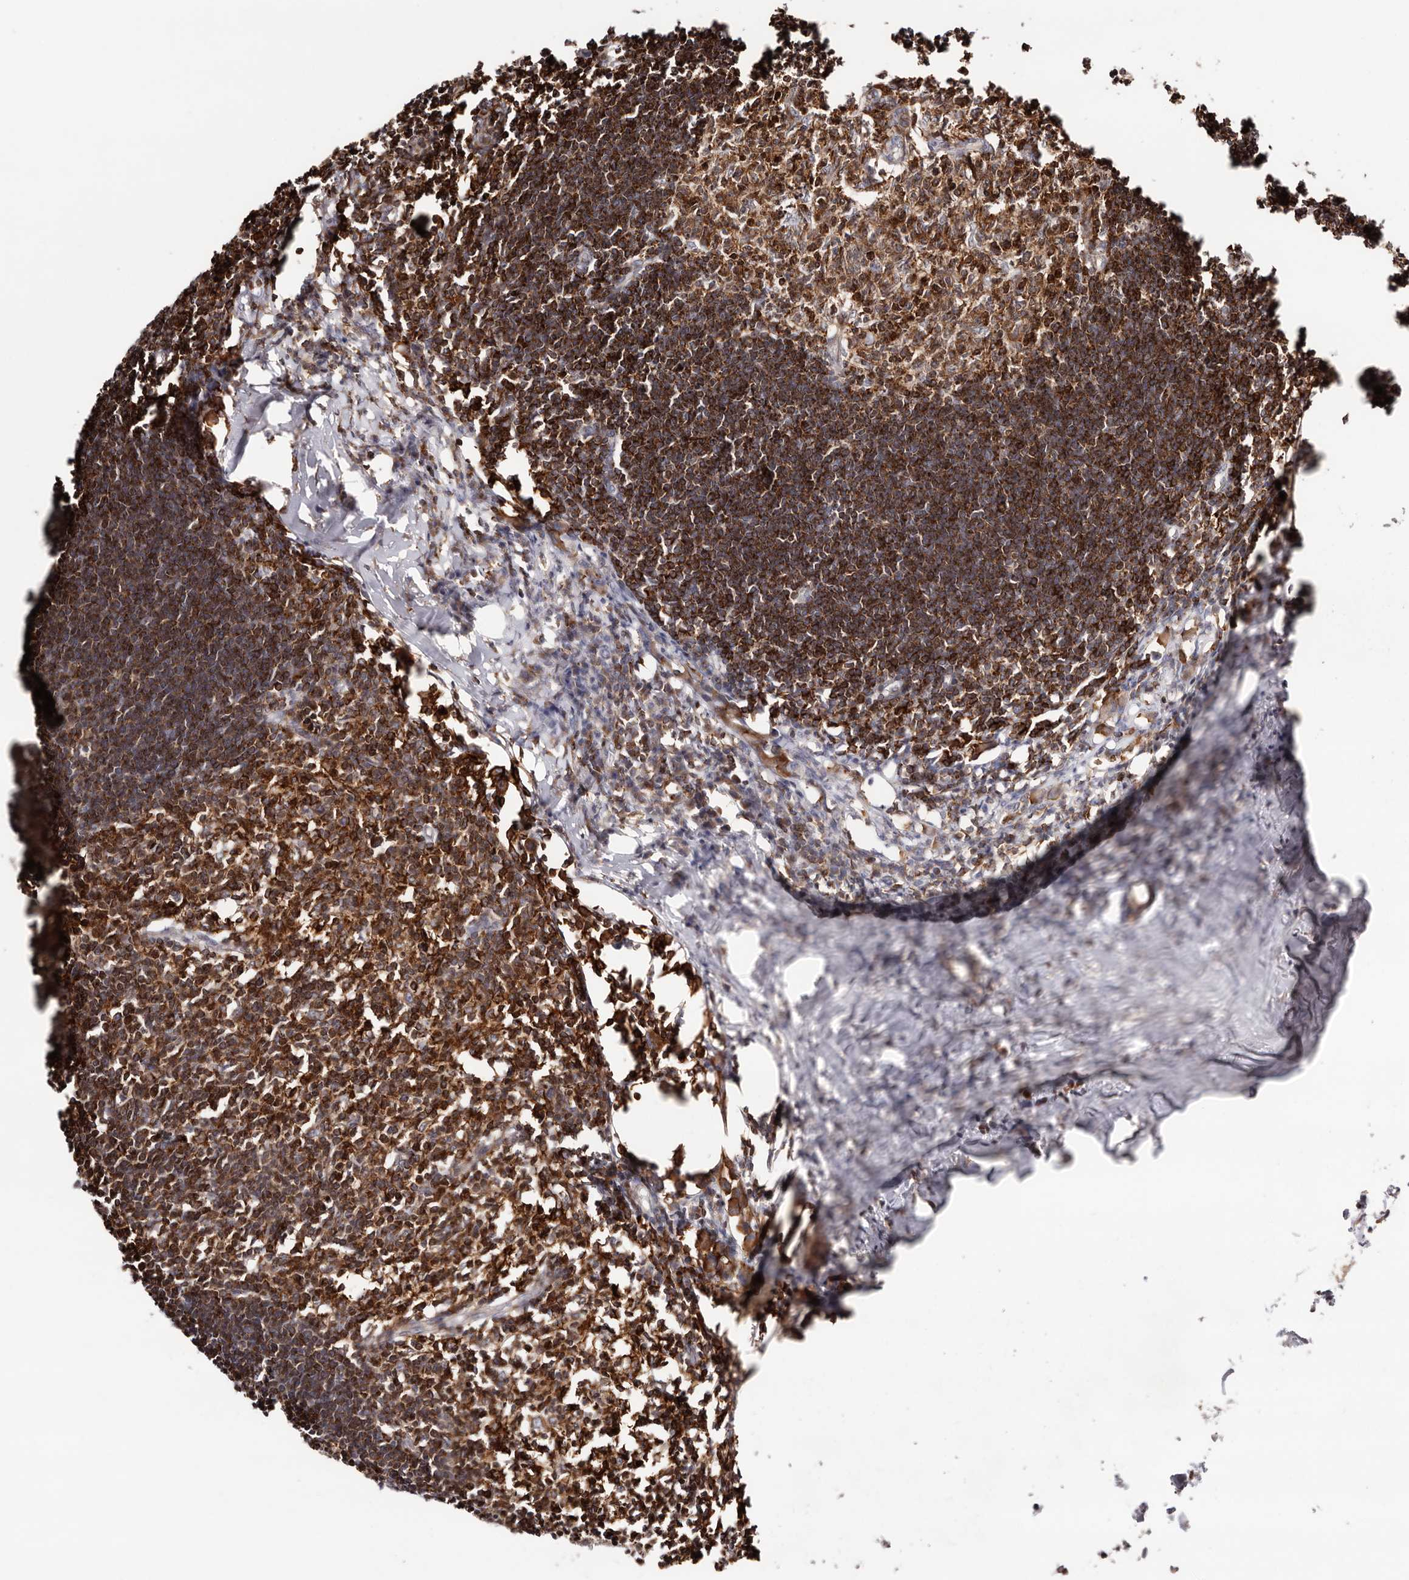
{"staining": {"intensity": "strong", "quantity": ">75%", "location": "cytoplasmic/membranous"}, "tissue": "lymph node", "cell_type": "Germinal center cells", "image_type": "normal", "snomed": [{"axis": "morphology", "description": "Normal tissue, NOS"}, {"axis": "morphology", "description": "Malignant melanoma, Metastatic site"}, {"axis": "topography", "description": "Lymph node"}], "caption": "Approximately >75% of germinal center cells in benign lymph node display strong cytoplasmic/membranous protein positivity as visualized by brown immunohistochemical staining.", "gene": "PTPN22", "patient": {"sex": "male", "age": 41}}